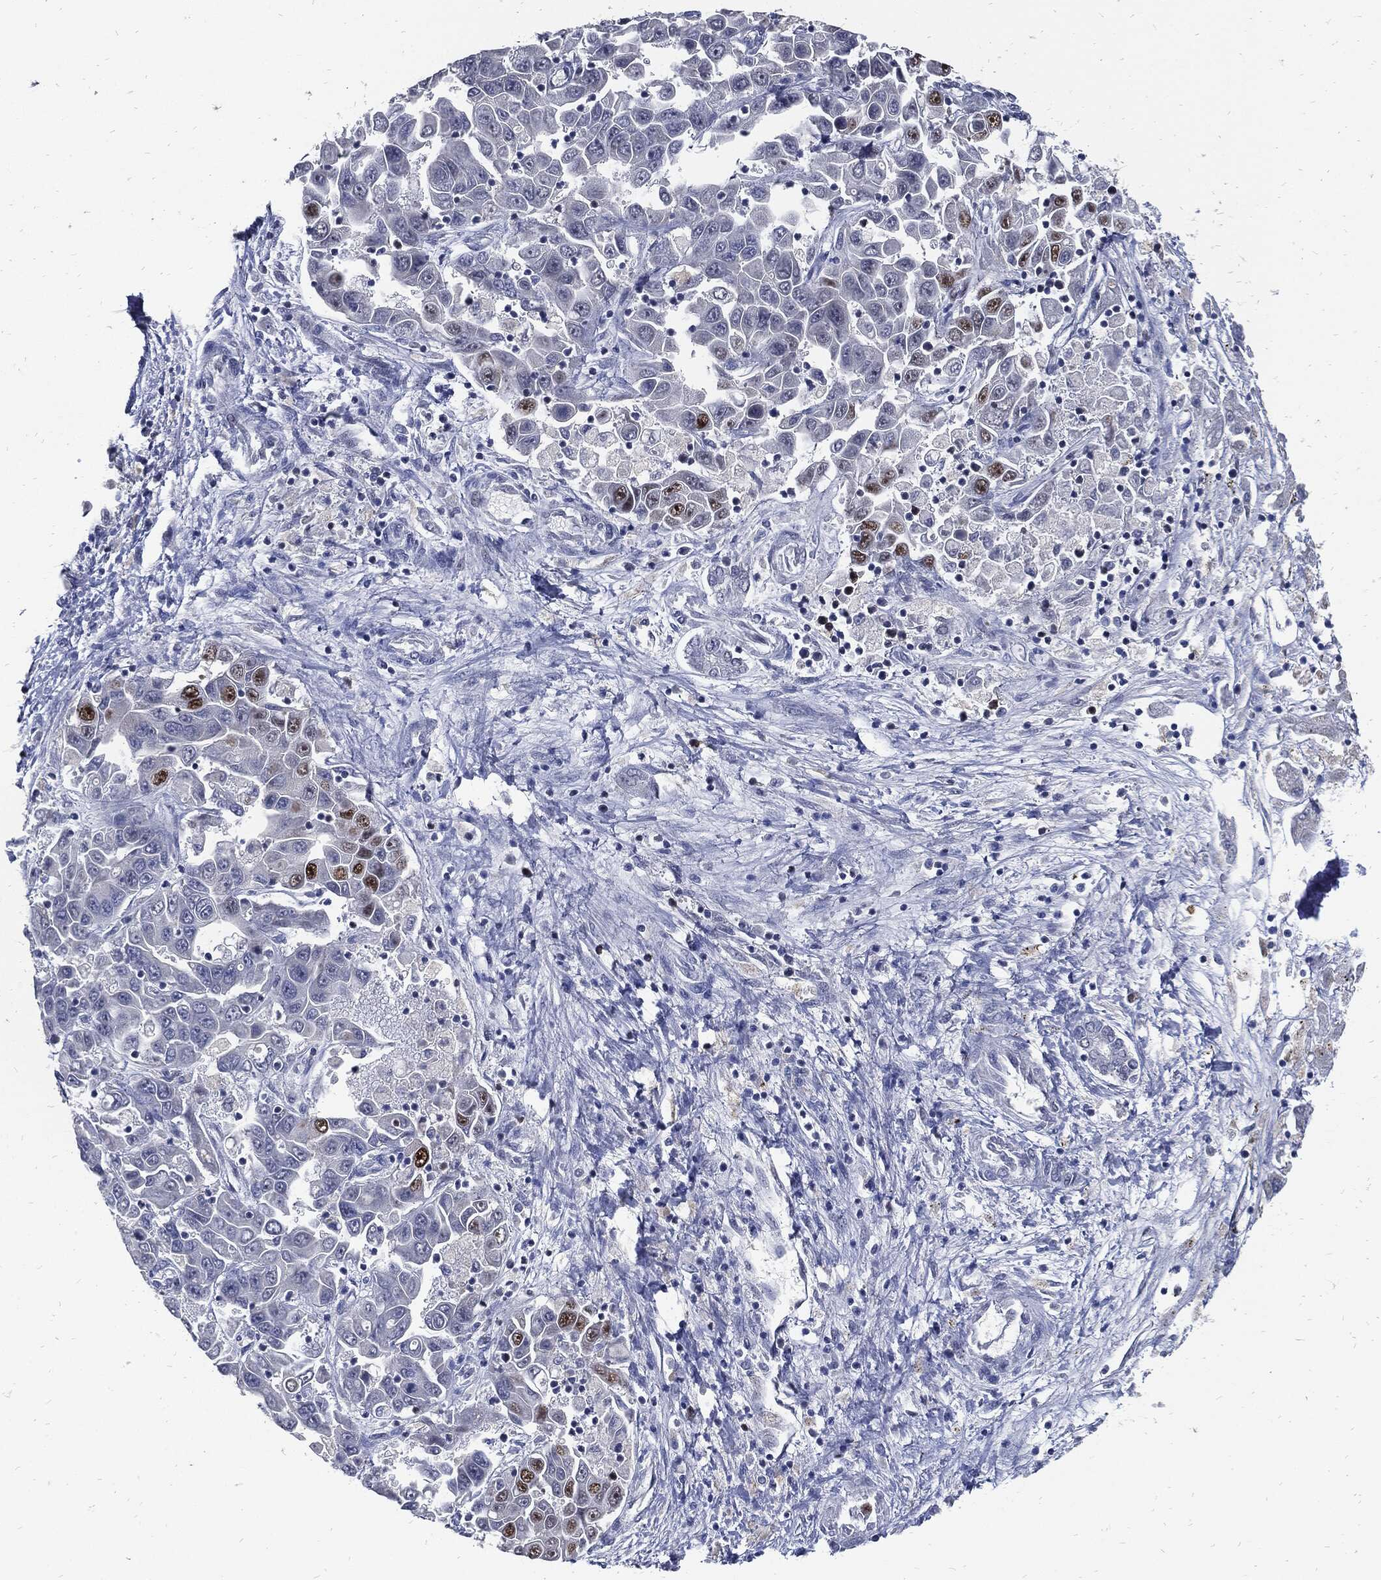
{"staining": {"intensity": "strong", "quantity": "<25%", "location": "nuclear"}, "tissue": "liver cancer", "cell_type": "Tumor cells", "image_type": "cancer", "snomed": [{"axis": "morphology", "description": "Cholangiocarcinoma"}, {"axis": "topography", "description": "Liver"}], "caption": "Liver cholangiocarcinoma stained with a brown dye shows strong nuclear positive positivity in about <25% of tumor cells.", "gene": "NBN", "patient": {"sex": "female", "age": 52}}